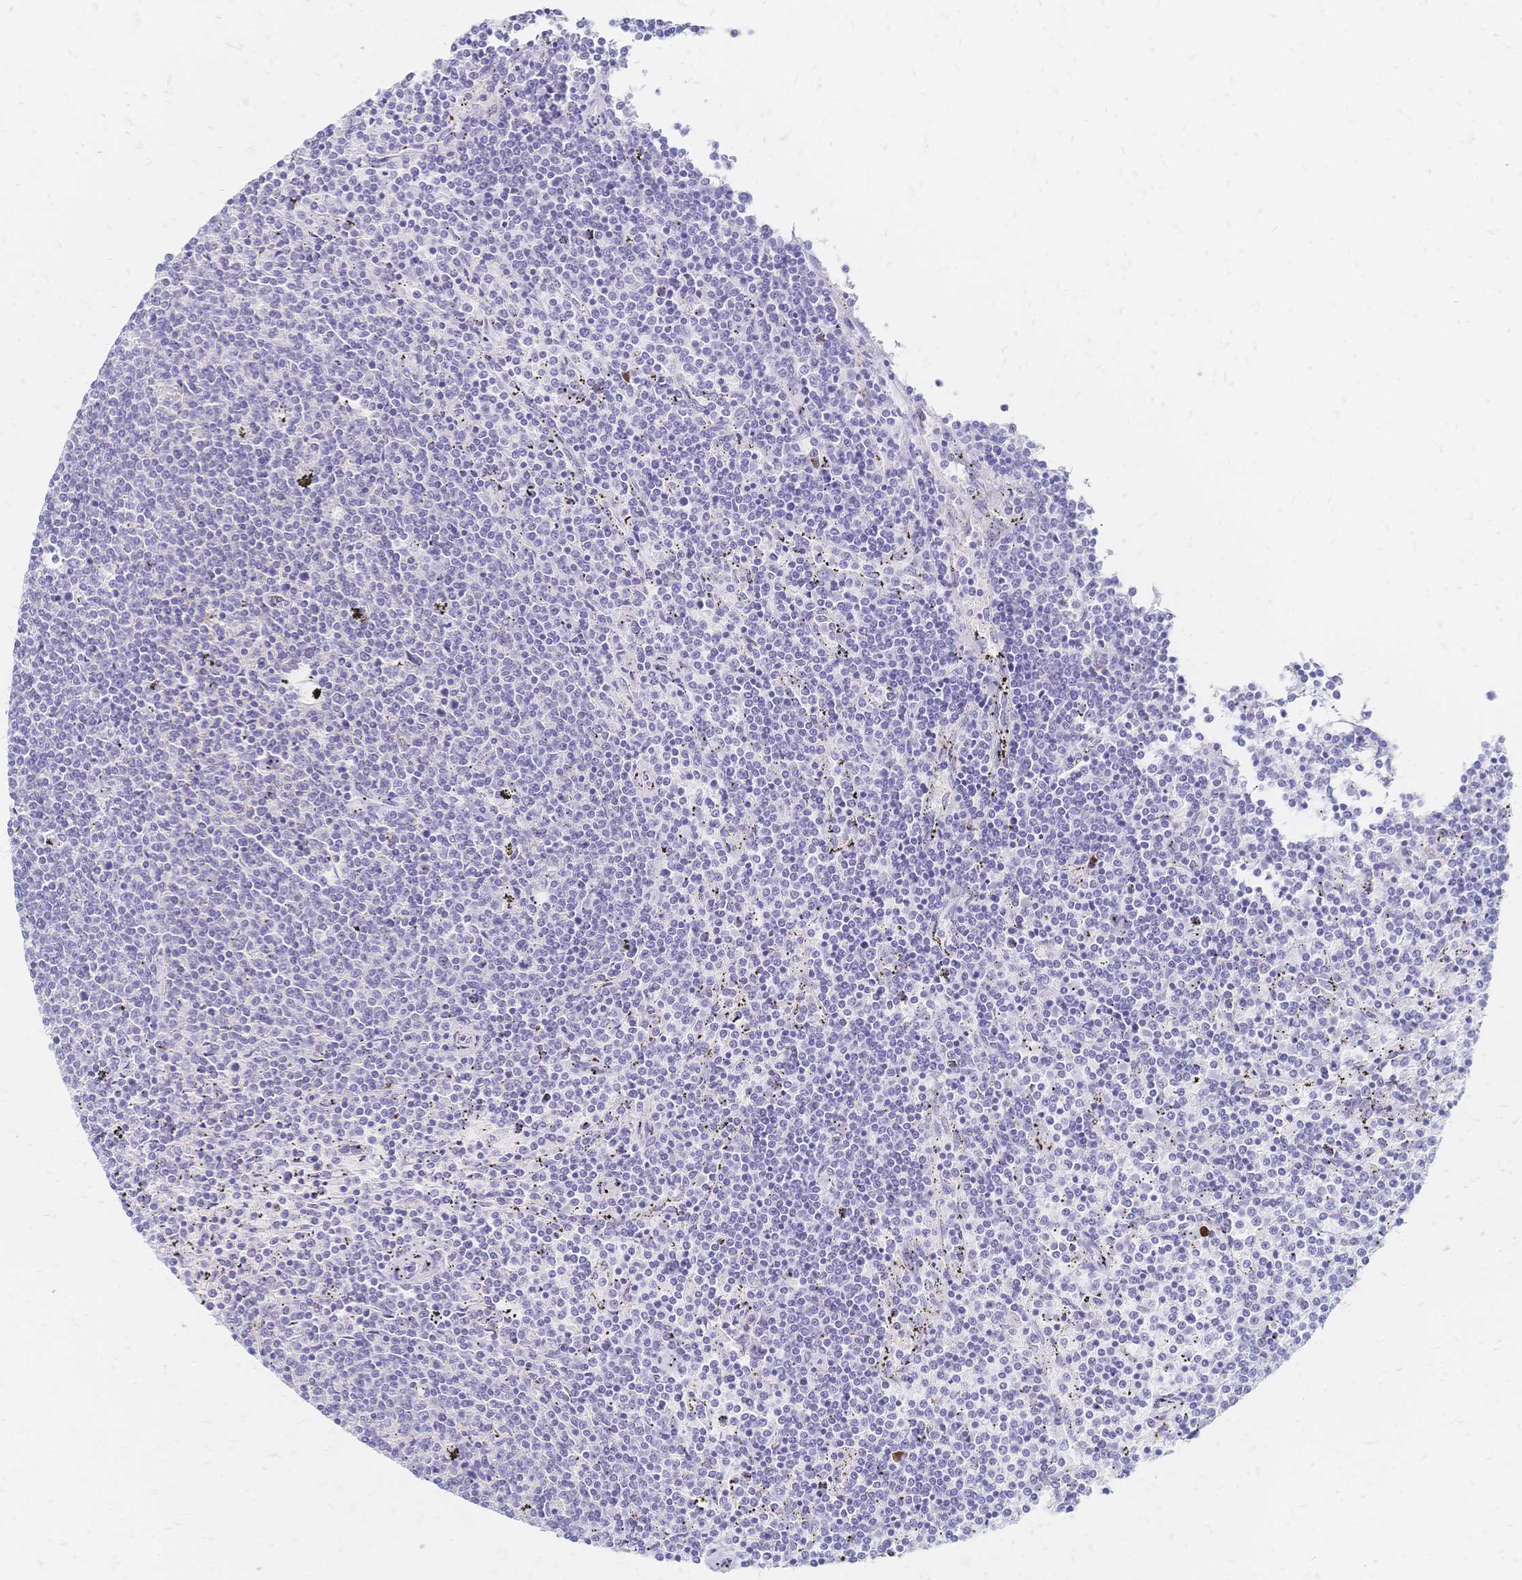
{"staining": {"intensity": "negative", "quantity": "none", "location": "none"}, "tissue": "lymphoma", "cell_type": "Tumor cells", "image_type": "cancer", "snomed": [{"axis": "morphology", "description": "Malignant lymphoma, non-Hodgkin's type, Low grade"}, {"axis": "topography", "description": "Spleen"}], "caption": "Tumor cells are negative for brown protein staining in malignant lymphoma, non-Hodgkin's type (low-grade). Brightfield microscopy of IHC stained with DAB (brown) and hematoxylin (blue), captured at high magnification.", "gene": "PSORS1C2", "patient": {"sex": "female", "age": 50}}